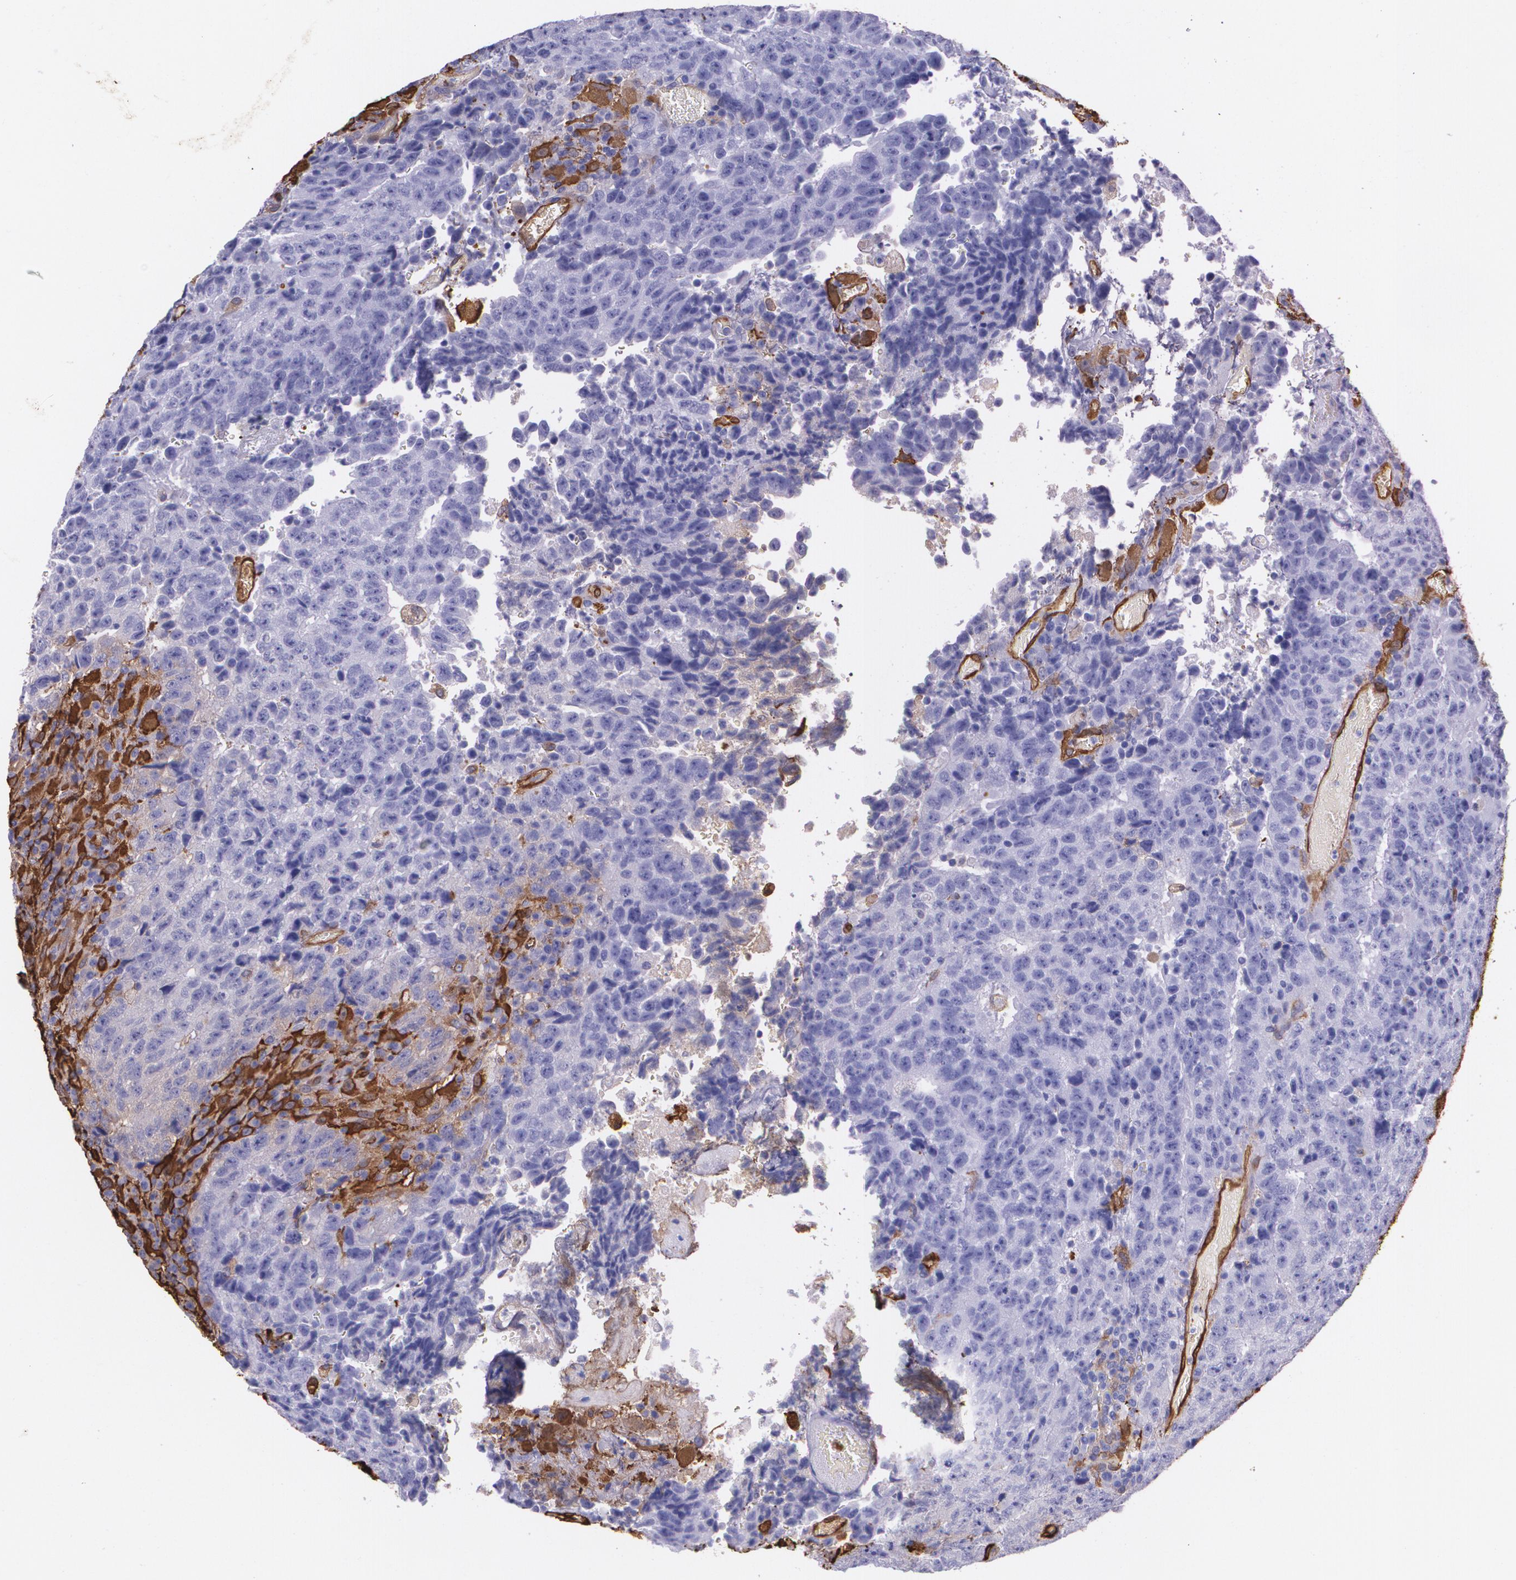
{"staining": {"intensity": "negative", "quantity": "none", "location": "none"}, "tissue": "testis cancer", "cell_type": "Tumor cells", "image_type": "cancer", "snomed": [{"axis": "morphology", "description": "Necrosis, NOS"}, {"axis": "morphology", "description": "Carcinoma, Embryonal, NOS"}, {"axis": "topography", "description": "Testis"}], "caption": "The IHC image has no significant expression in tumor cells of testis embryonal carcinoma tissue. Brightfield microscopy of immunohistochemistry stained with DAB (3,3'-diaminobenzidine) (brown) and hematoxylin (blue), captured at high magnification.", "gene": "MMP2", "patient": {"sex": "male", "age": 19}}